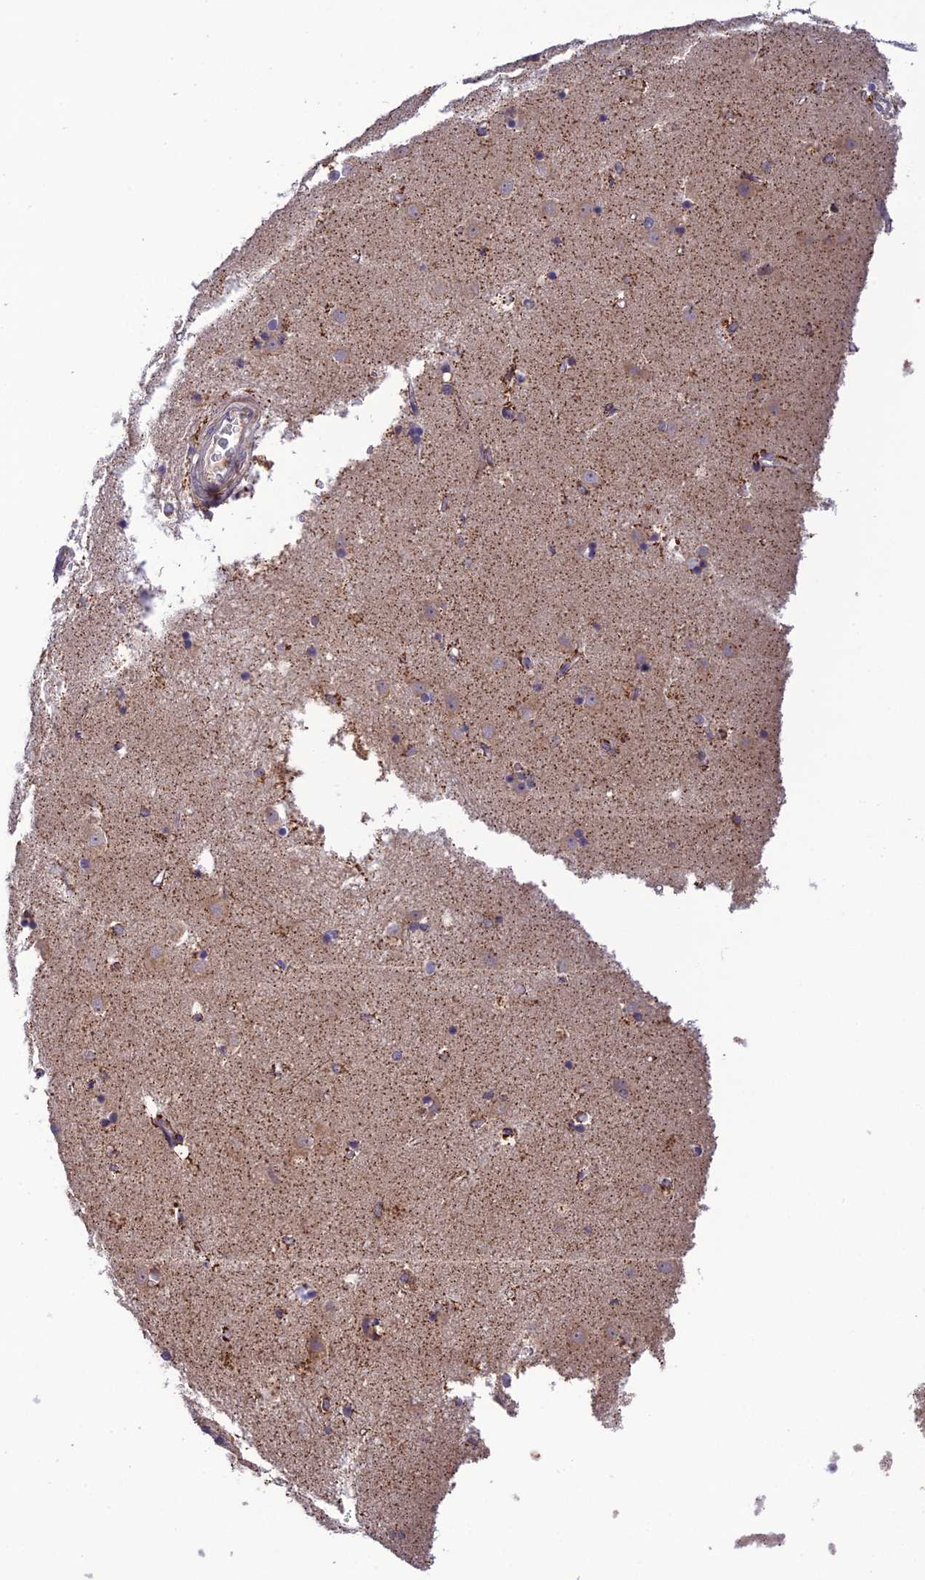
{"staining": {"intensity": "moderate", "quantity": "<25%", "location": "cytoplasmic/membranous"}, "tissue": "caudate", "cell_type": "Glial cells", "image_type": "normal", "snomed": [{"axis": "morphology", "description": "Normal tissue, NOS"}, {"axis": "topography", "description": "Lateral ventricle wall"}], "caption": "Immunohistochemical staining of benign caudate demonstrates low levels of moderate cytoplasmic/membranous expression in approximately <25% of glial cells.", "gene": "ZNF584", "patient": {"sex": "male", "age": 45}}